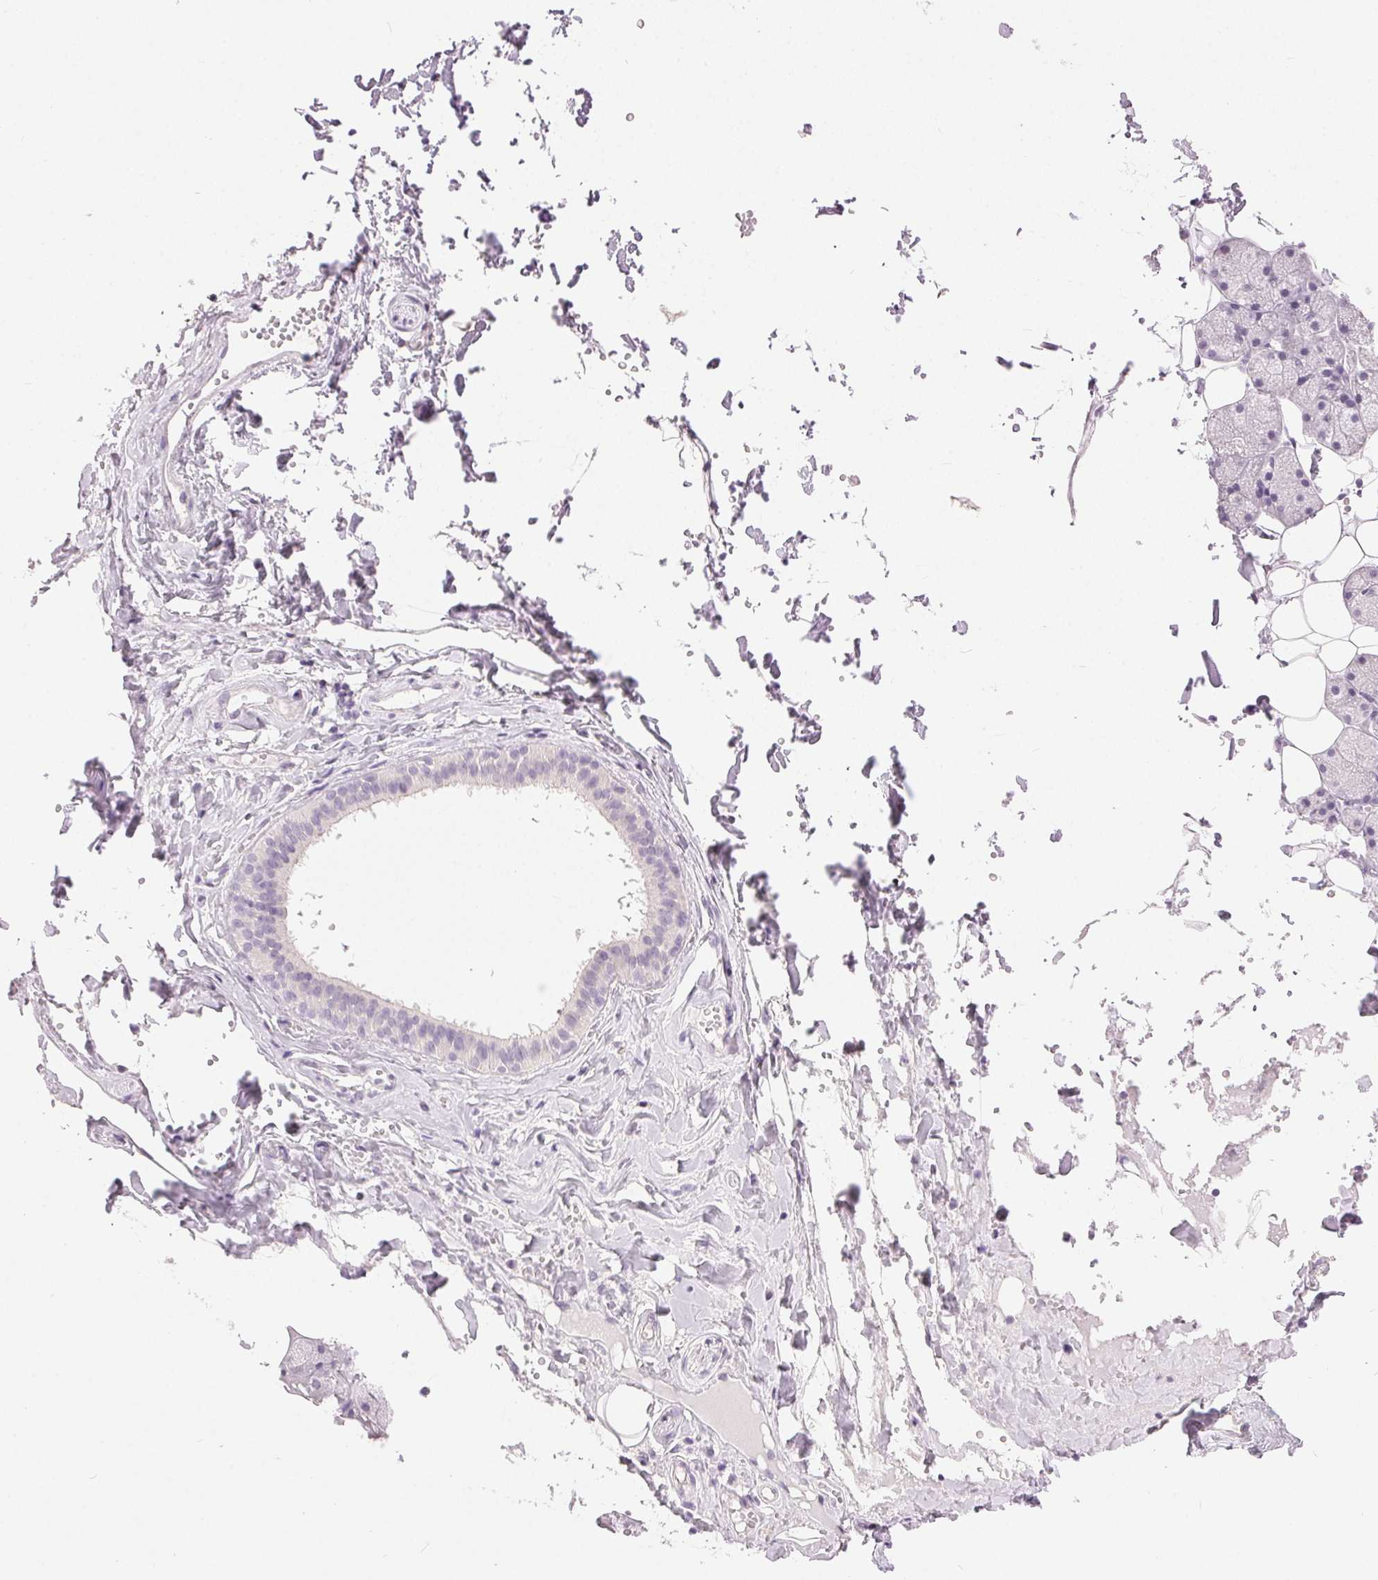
{"staining": {"intensity": "negative", "quantity": "none", "location": "none"}, "tissue": "salivary gland", "cell_type": "Glandular cells", "image_type": "normal", "snomed": [{"axis": "morphology", "description": "Normal tissue, NOS"}, {"axis": "topography", "description": "Salivary gland"}], "caption": "Immunohistochemistry photomicrograph of benign salivary gland stained for a protein (brown), which demonstrates no positivity in glandular cells.", "gene": "DSG3", "patient": {"sex": "male", "age": 38}}